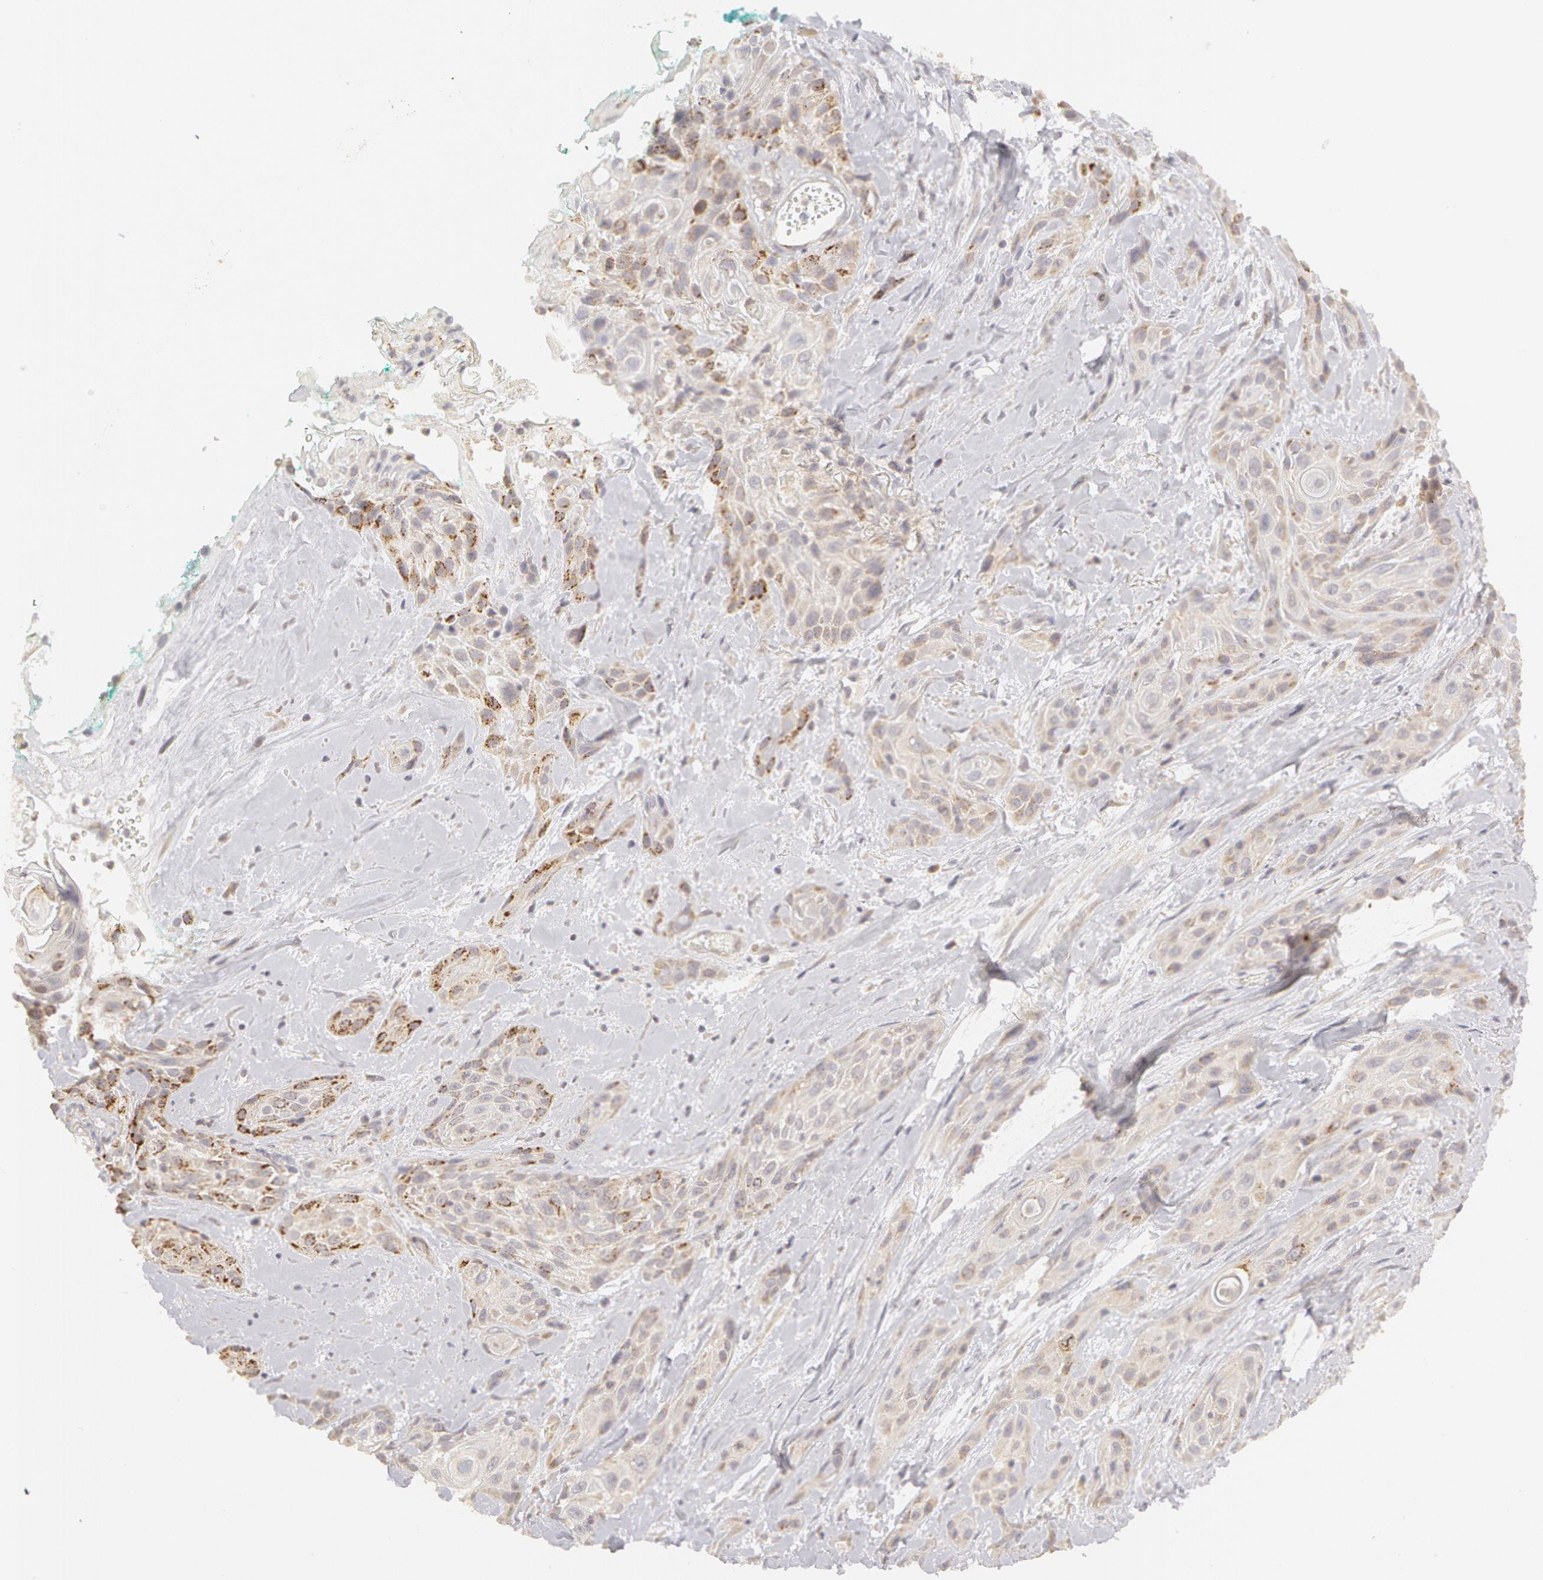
{"staining": {"intensity": "moderate", "quantity": "<25%", "location": "cytoplasmic/membranous"}, "tissue": "skin cancer", "cell_type": "Tumor cells", "image_type": "cancer", "snomed": [{"axis": "morphology", "description": "Squamous cell carcinoma, NOS"}, {"axis": "topography", "description": "Skin"}, {"axis": "topography", "description": "Anal"}], "caption": "Skin cancer (squamous cell carcinoma) stained with a brown dye shows moderate cytoplasmic/membranous positive expression in about <25% of tumor cells.", "gene": "ADPRH", "patient": {"sex": "male", "age": 64}}